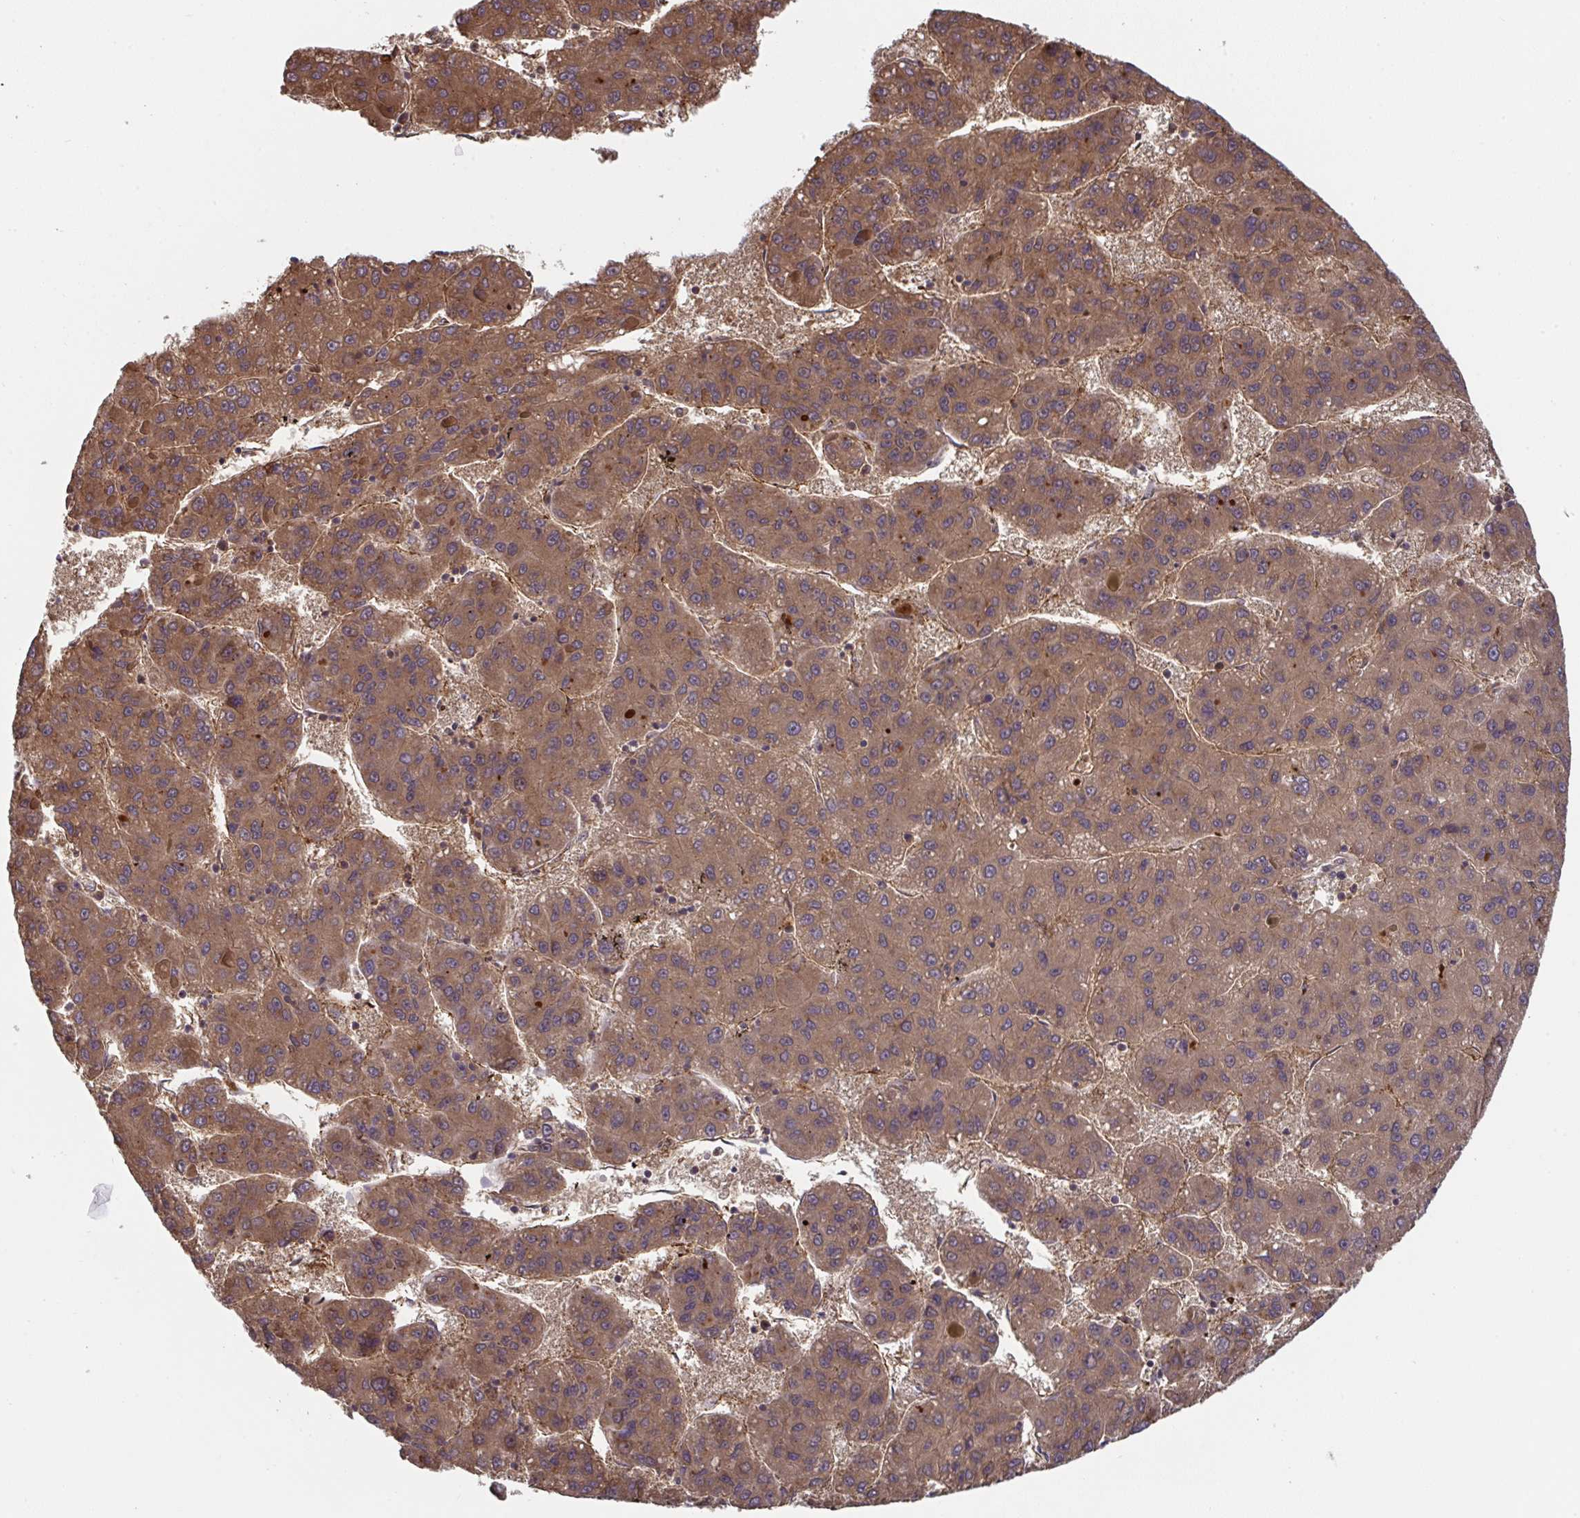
{"staining": {"intensity": "moderate", "quantity": ">75%", "location": "cytoplasmic/membranous"}, "tissue": "liver cancer", "cell_type": "Tumor cells", "image_type": "cancer", "snomed": [{"axis": "morphology", "description": "Carcinoma, Hepatocellular, NOS"}, {"axis": "topography", "description": "Liver"}], "caption": "Protein expression analysis of human hepatocellular carcinoma (liver) reveals moderate cytoplasmic/membranous positivity in approximately >75% of tumor cells.", "gene": "TIGAR", "patient": {"sex": "female", "age": 82}}